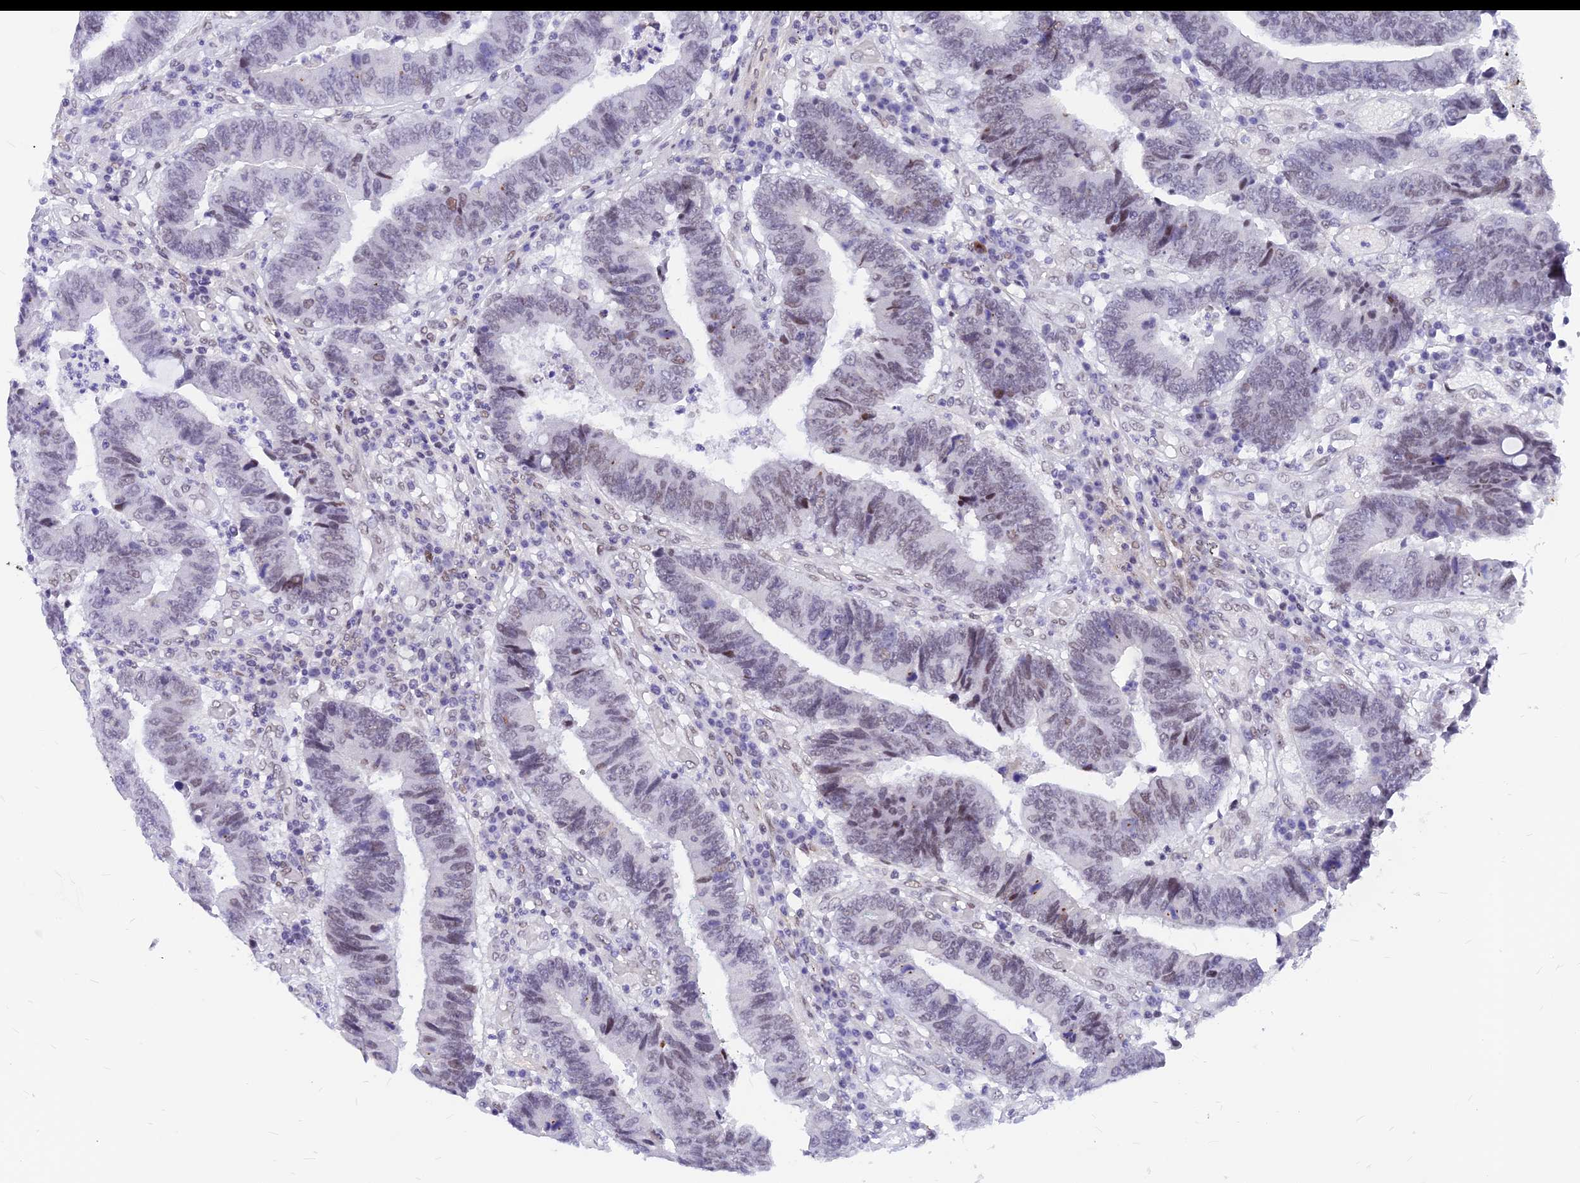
{"staining": {"intensity": "weak", "quantity": "25%-75%", "location": "nuclear"}, "tissue": "colorectal cancer", "cell_type": "Tumor cells", "image_type": "cancer", "snomed": [{"axis": "morphology", "description": "Adenocarcinoma, NOS"}, {"axis": "topography", "description": "Rectum"}], "caption": "The immunohistochemical stain labels weak nuclear positivity in tumor cells of colorectal adenocarcinoma tissue.", "gene": "KCTD13", "patient": {"sex": "male", "age": 84}}